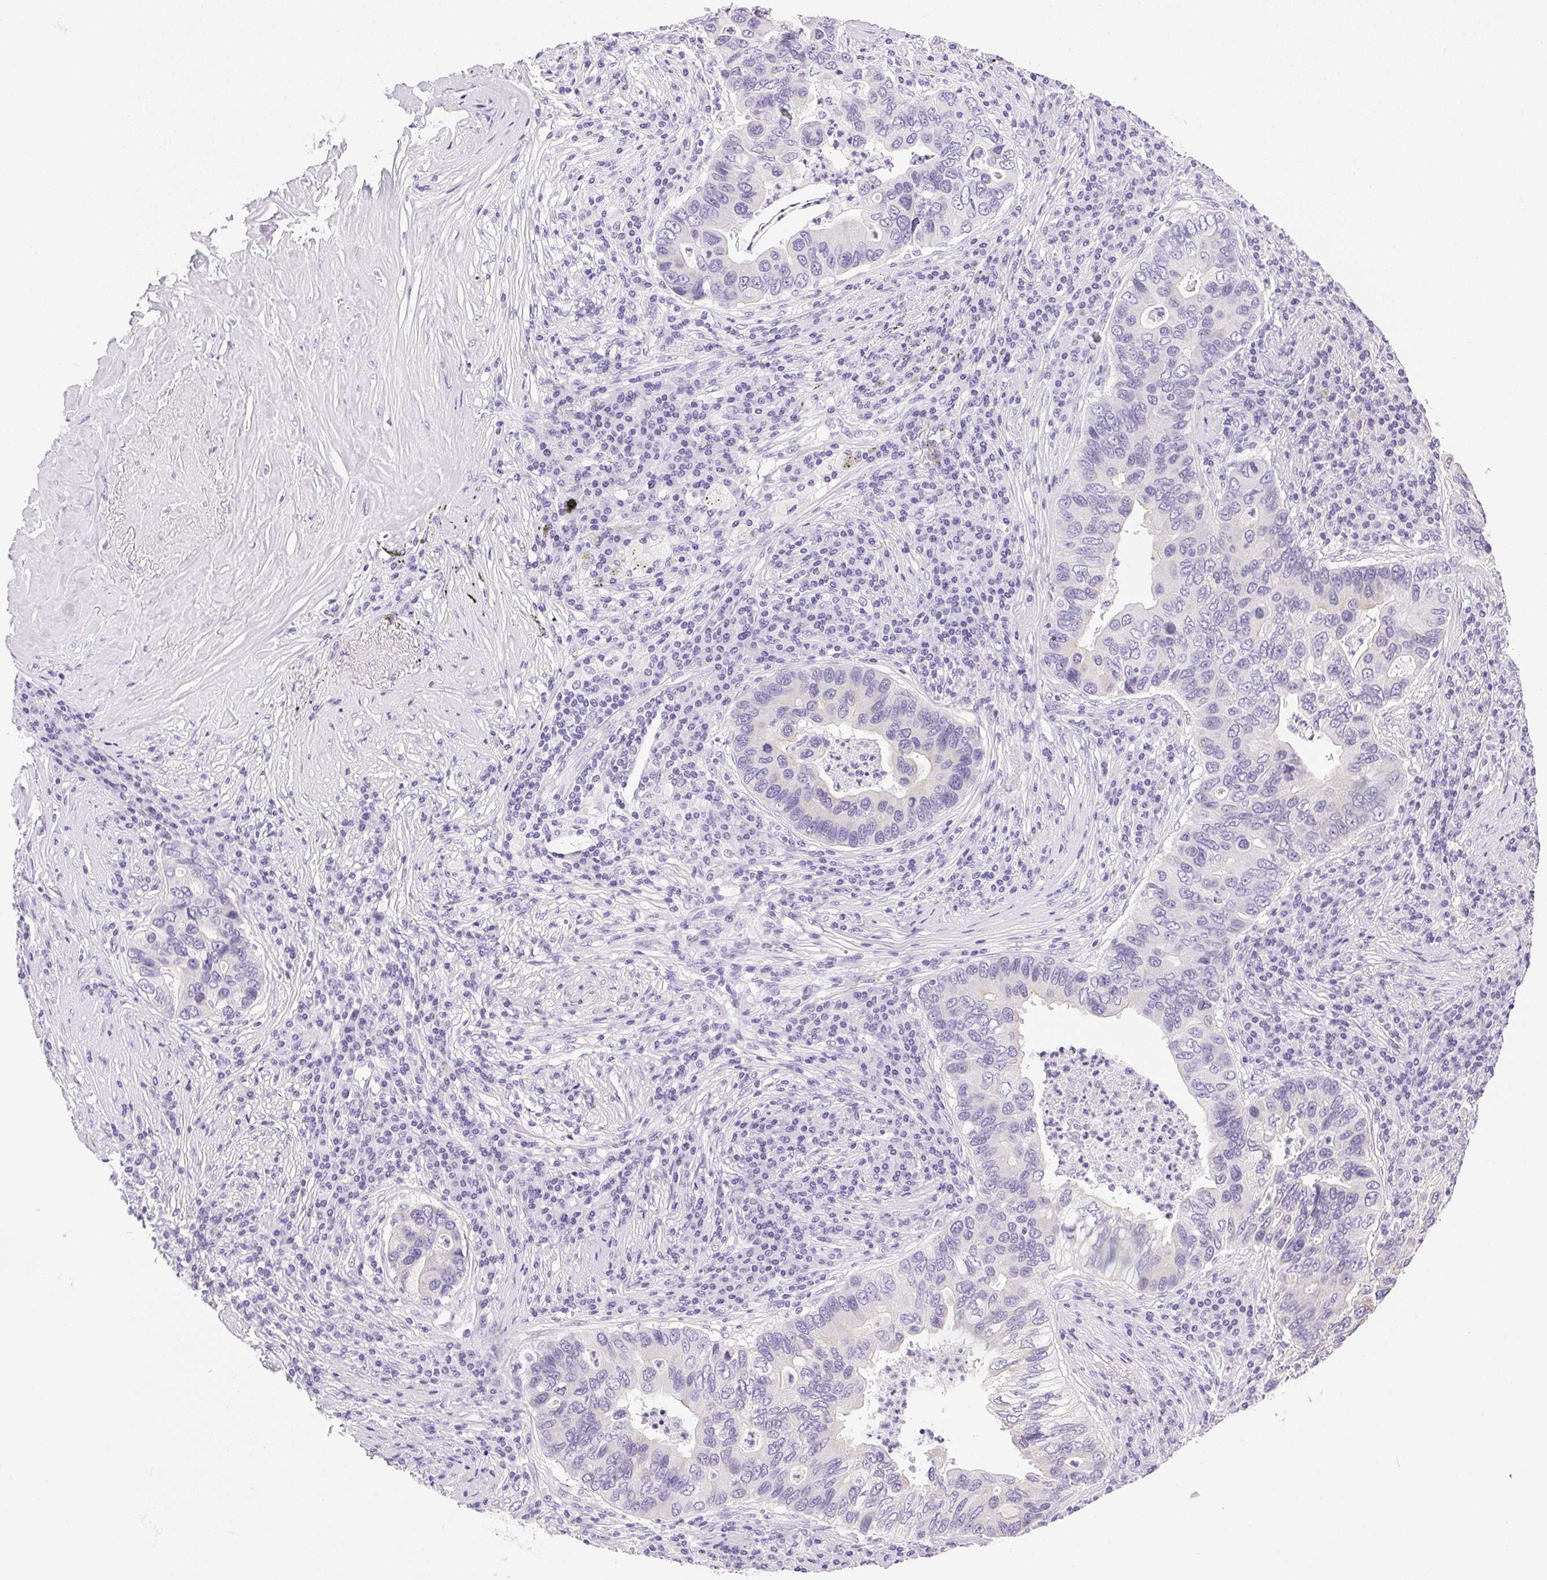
{"staining": {"intensity": "negative", "quantity": "none", "location": "none"}, "tissue": "lung cancer", "cell_type": "Tumor cells", "image_type": "cancer", "snomed": [{"axis": "morphology", "description": "Adenocarcinoma, NOS"}, {"axis": "morphology", "description": "Adenocarcinoma, metastatic, NOS"}, {"axis": "topography", "description": "Lymph node"}, {"axis": "topography", "description": "Lung"}], "caption": "Lung cancer was stained to show a protein in brown. There is no significant positivity in tumor cells.", "gene": "ATP6V0A4", "patient": {"sex": "female", "age": 54}}